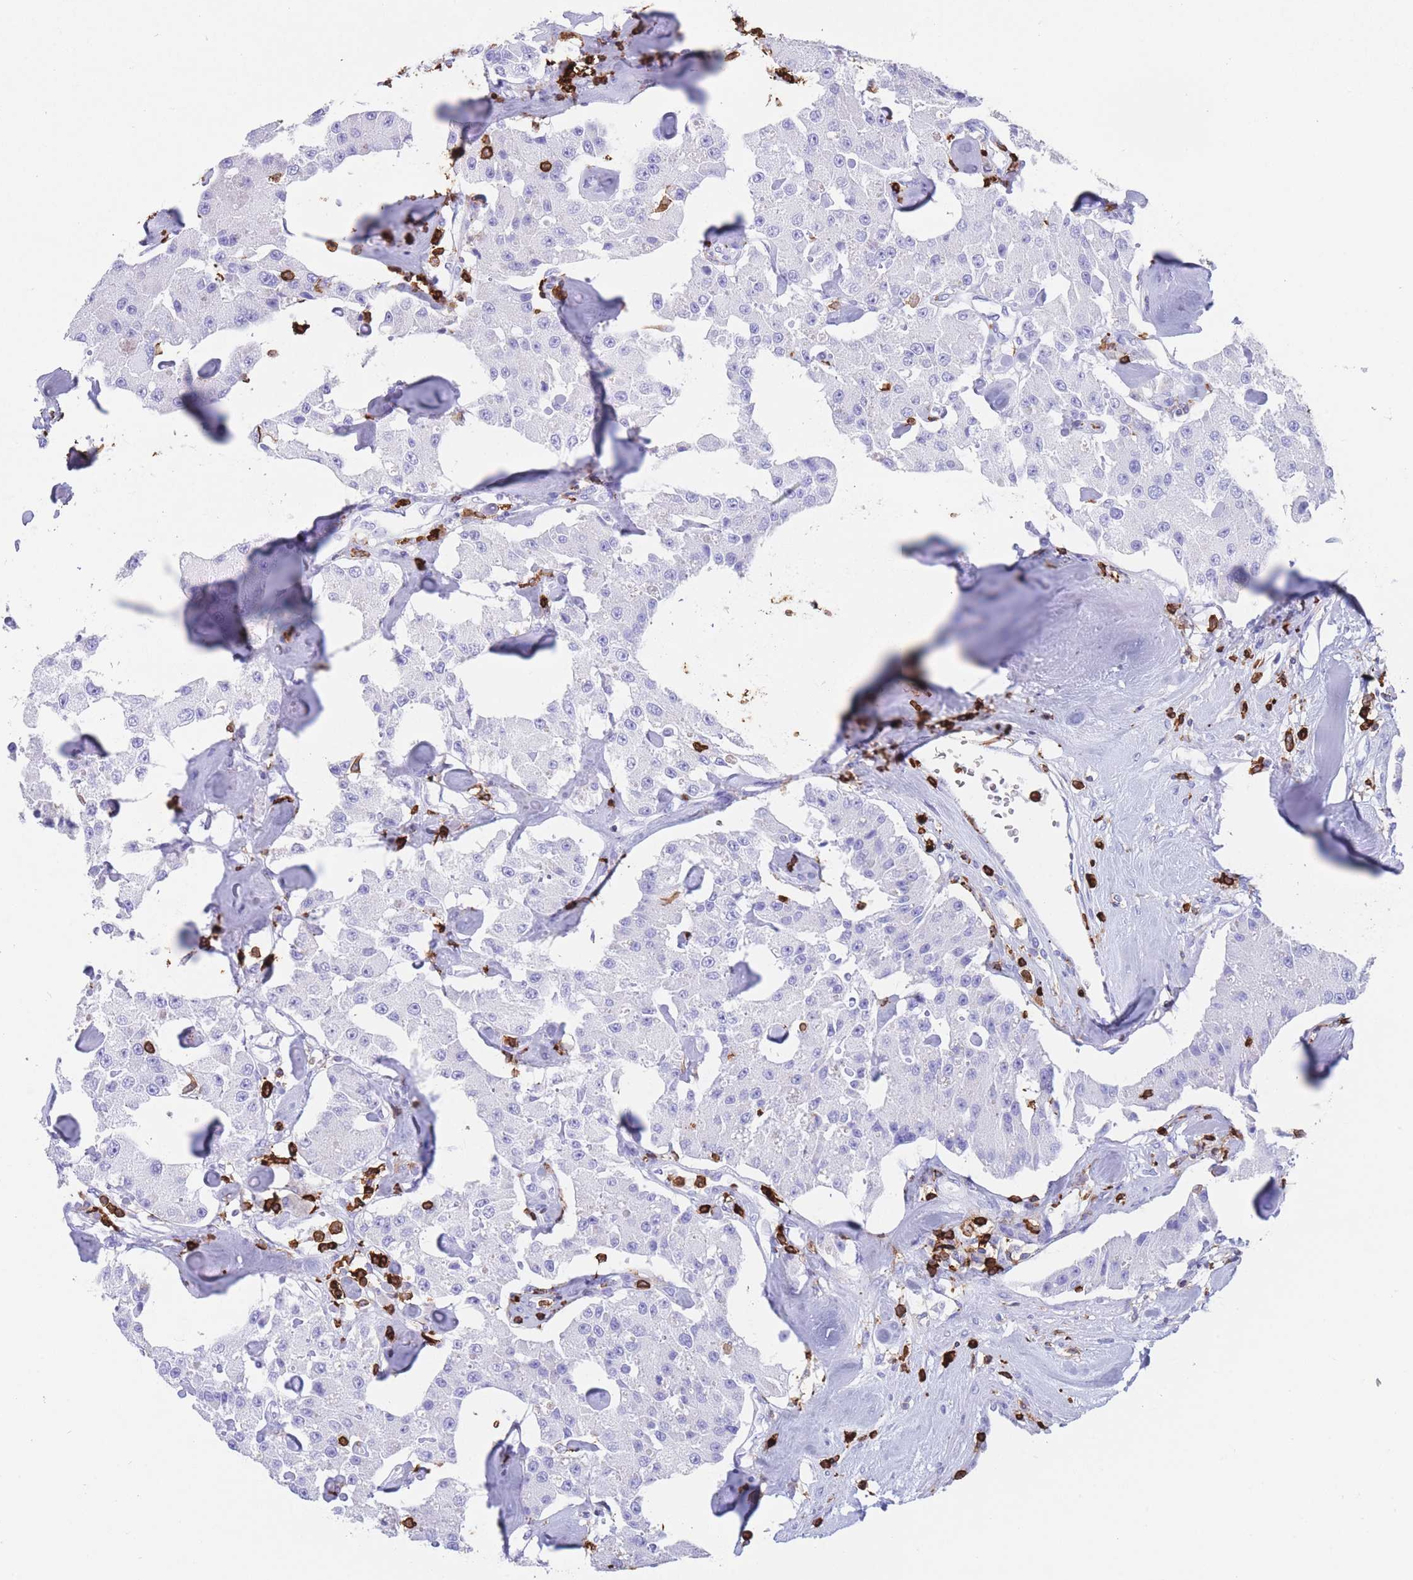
{"staining": {"intensity": "negative", "quantity": "none", "location": "none"}, "tissue": "carcinoid", "cell_type": "Tumor cells", "image_type": "cancer", "snomed": [{"axis": "morphology", "description": "Carcinoid, malignant, NOS"}, {"axis": "topography", "description": "Pancreas"}], "caption": "Immunohistochemistry (IHC) photomicrograph of neoplastic tissue: human carcinoid (malignant) stained with DAB (3,3'-diaminobenzidine) reveals no significant protein expression in tumor cells.", "gene": "CORO1A", "patient": {"sex": "male", "age": 41}}